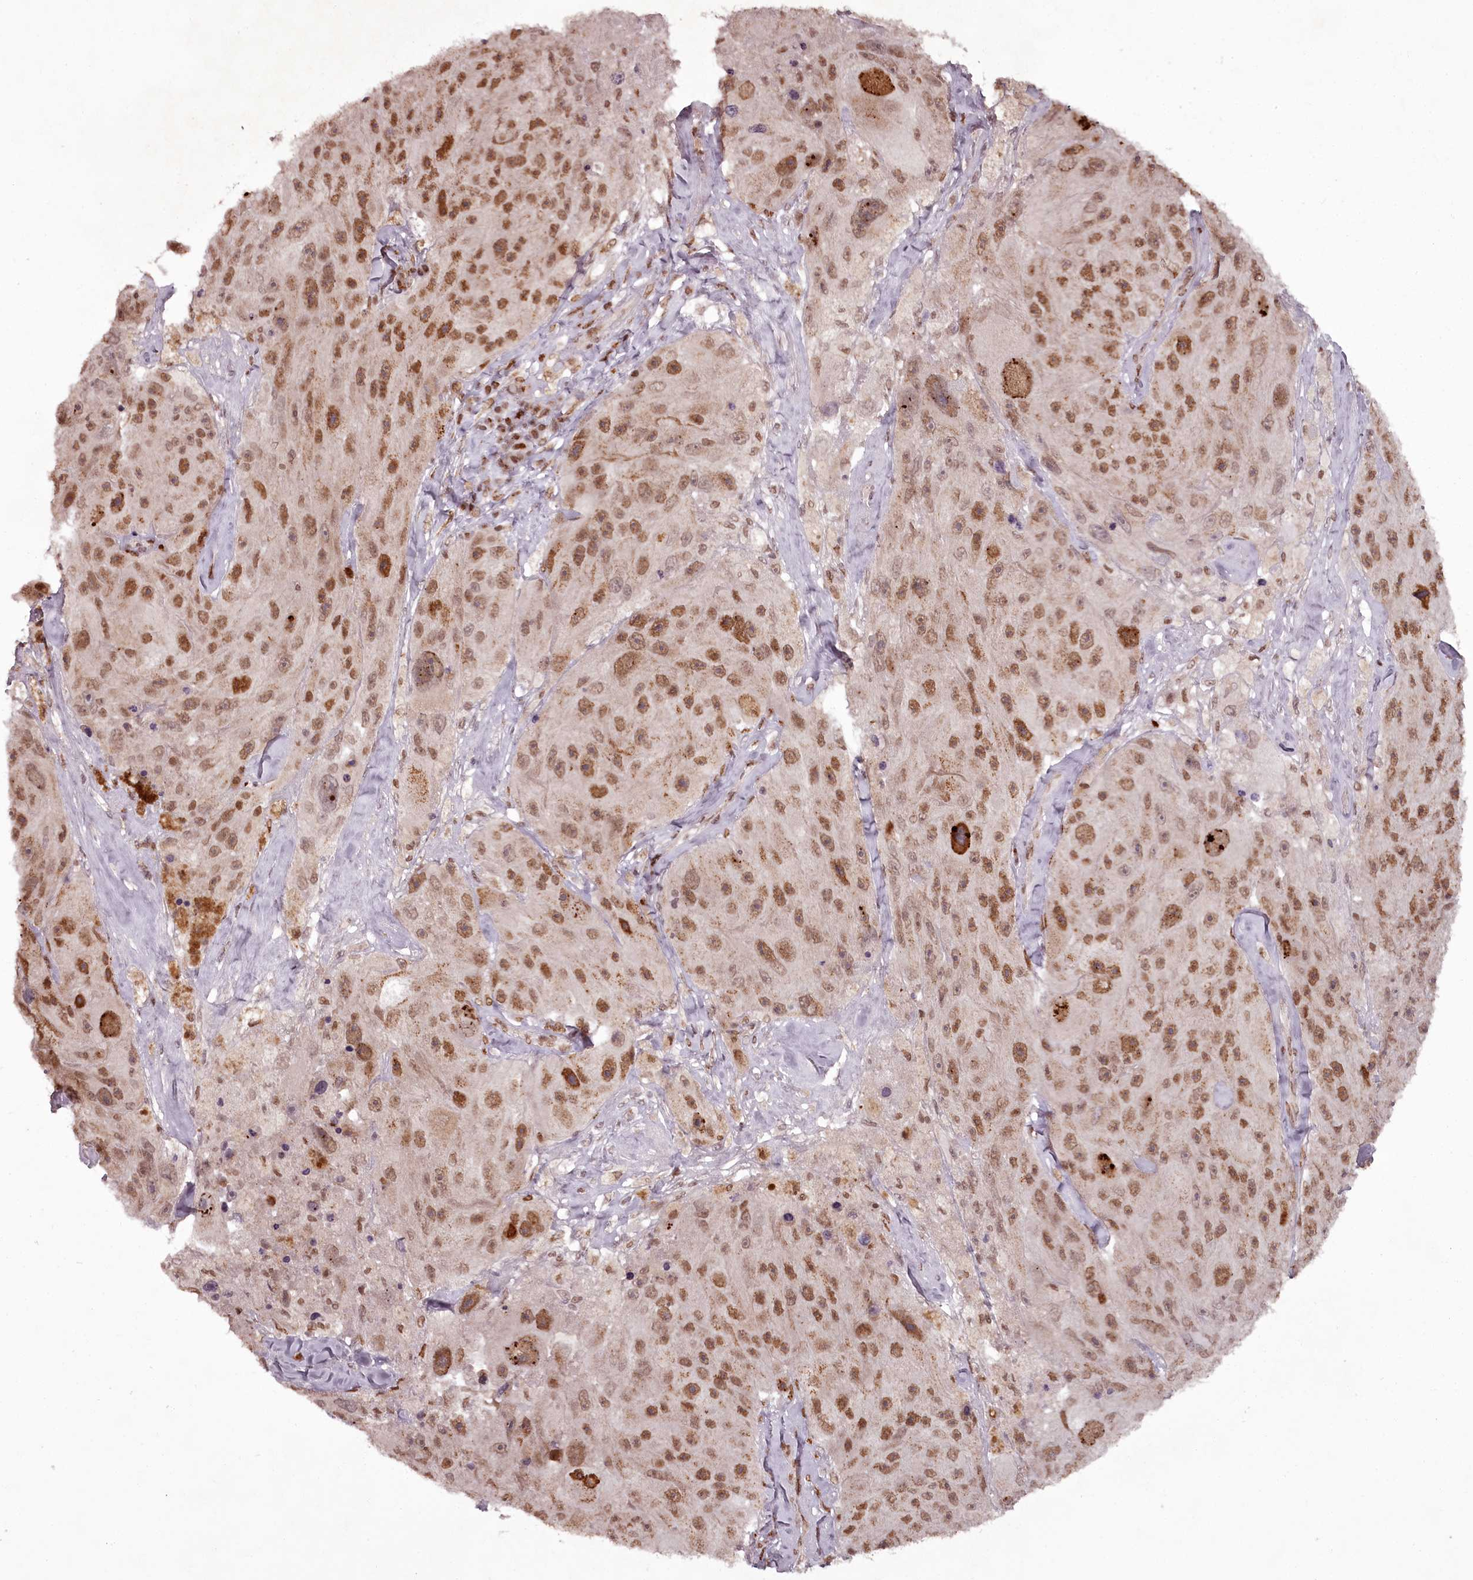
{"staining": {"intensity": "moderate", "quantity": ">75%", "location": "nuclear"}, "tissue": "melanoma", "cell_type": "Tumor cells", "image_type": "cancer", "snomed": [{"axis": "morphology", "description": "Malignant melanoma, Metastatic site"}, {"axis": "topography", "description": "Lymph node"}], "caption": "Immunohistochemistry (IHC) micrograph of human malignant melanoma (metastatic site) stained for a protein (brown), which demonstrates medium levels of moderate nuclear staining in approximately >75% of tumor cells.", "gene": "CEP83", "patient": {"sex": "male", "age": 62}}